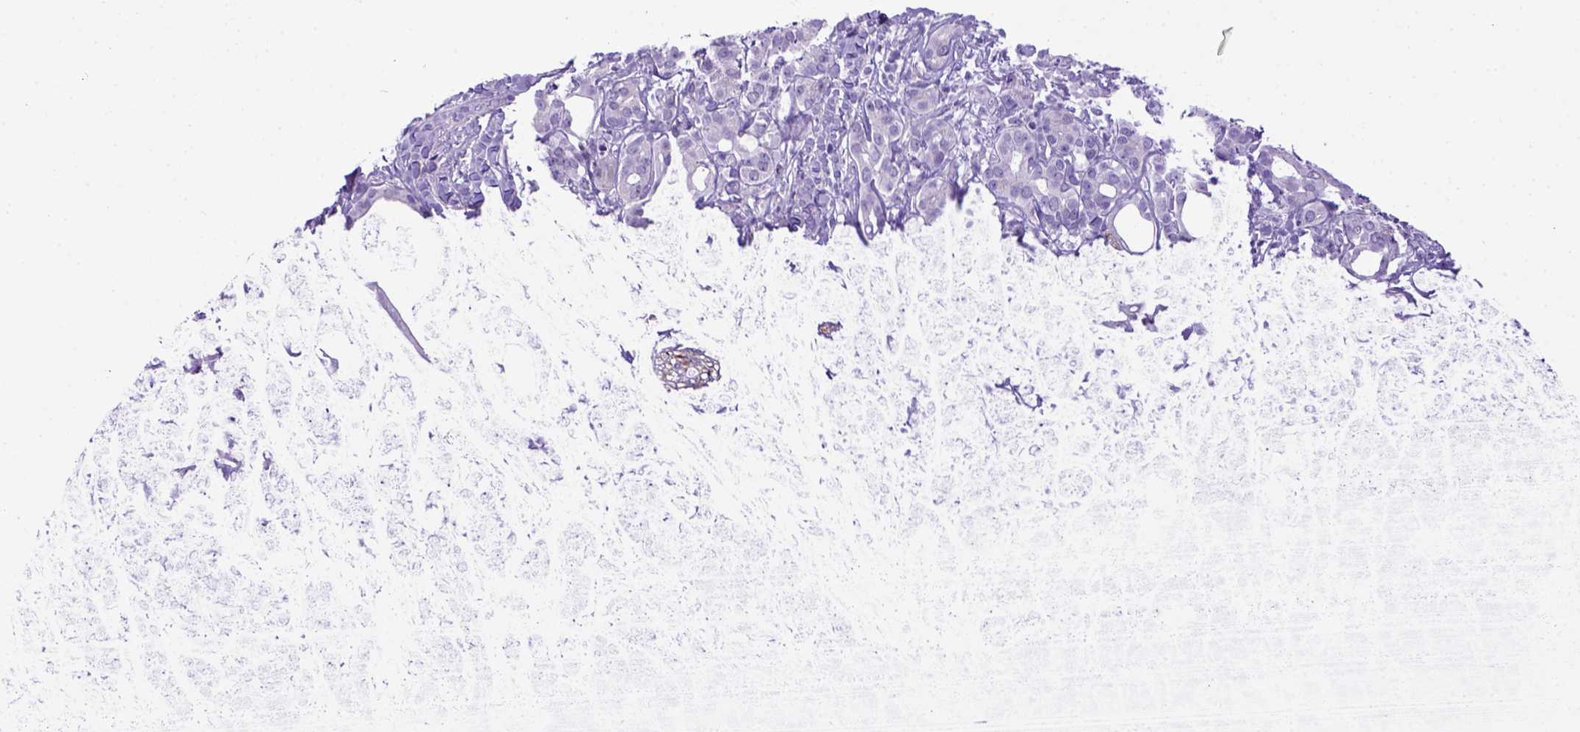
{"staining": {"intensity": "negative", "quantity": "none", "location": "none"}, "tissue": "pancreatic cancer", "cell_type": "Tumor cells", "image_type": "cancer", "snomed": [{"axis": "morphology", "description": "Adenocarcinoma, NOS"}, {"axis": "topography", "description": "Pancreas"}], "caption": "Adenocarcinoma (pancreatic) was stained to show a protein in brown. There is no significant staining in tumor cells.", "gene": "ADAM12", "patient": {"sex": "male", "age": 61}}